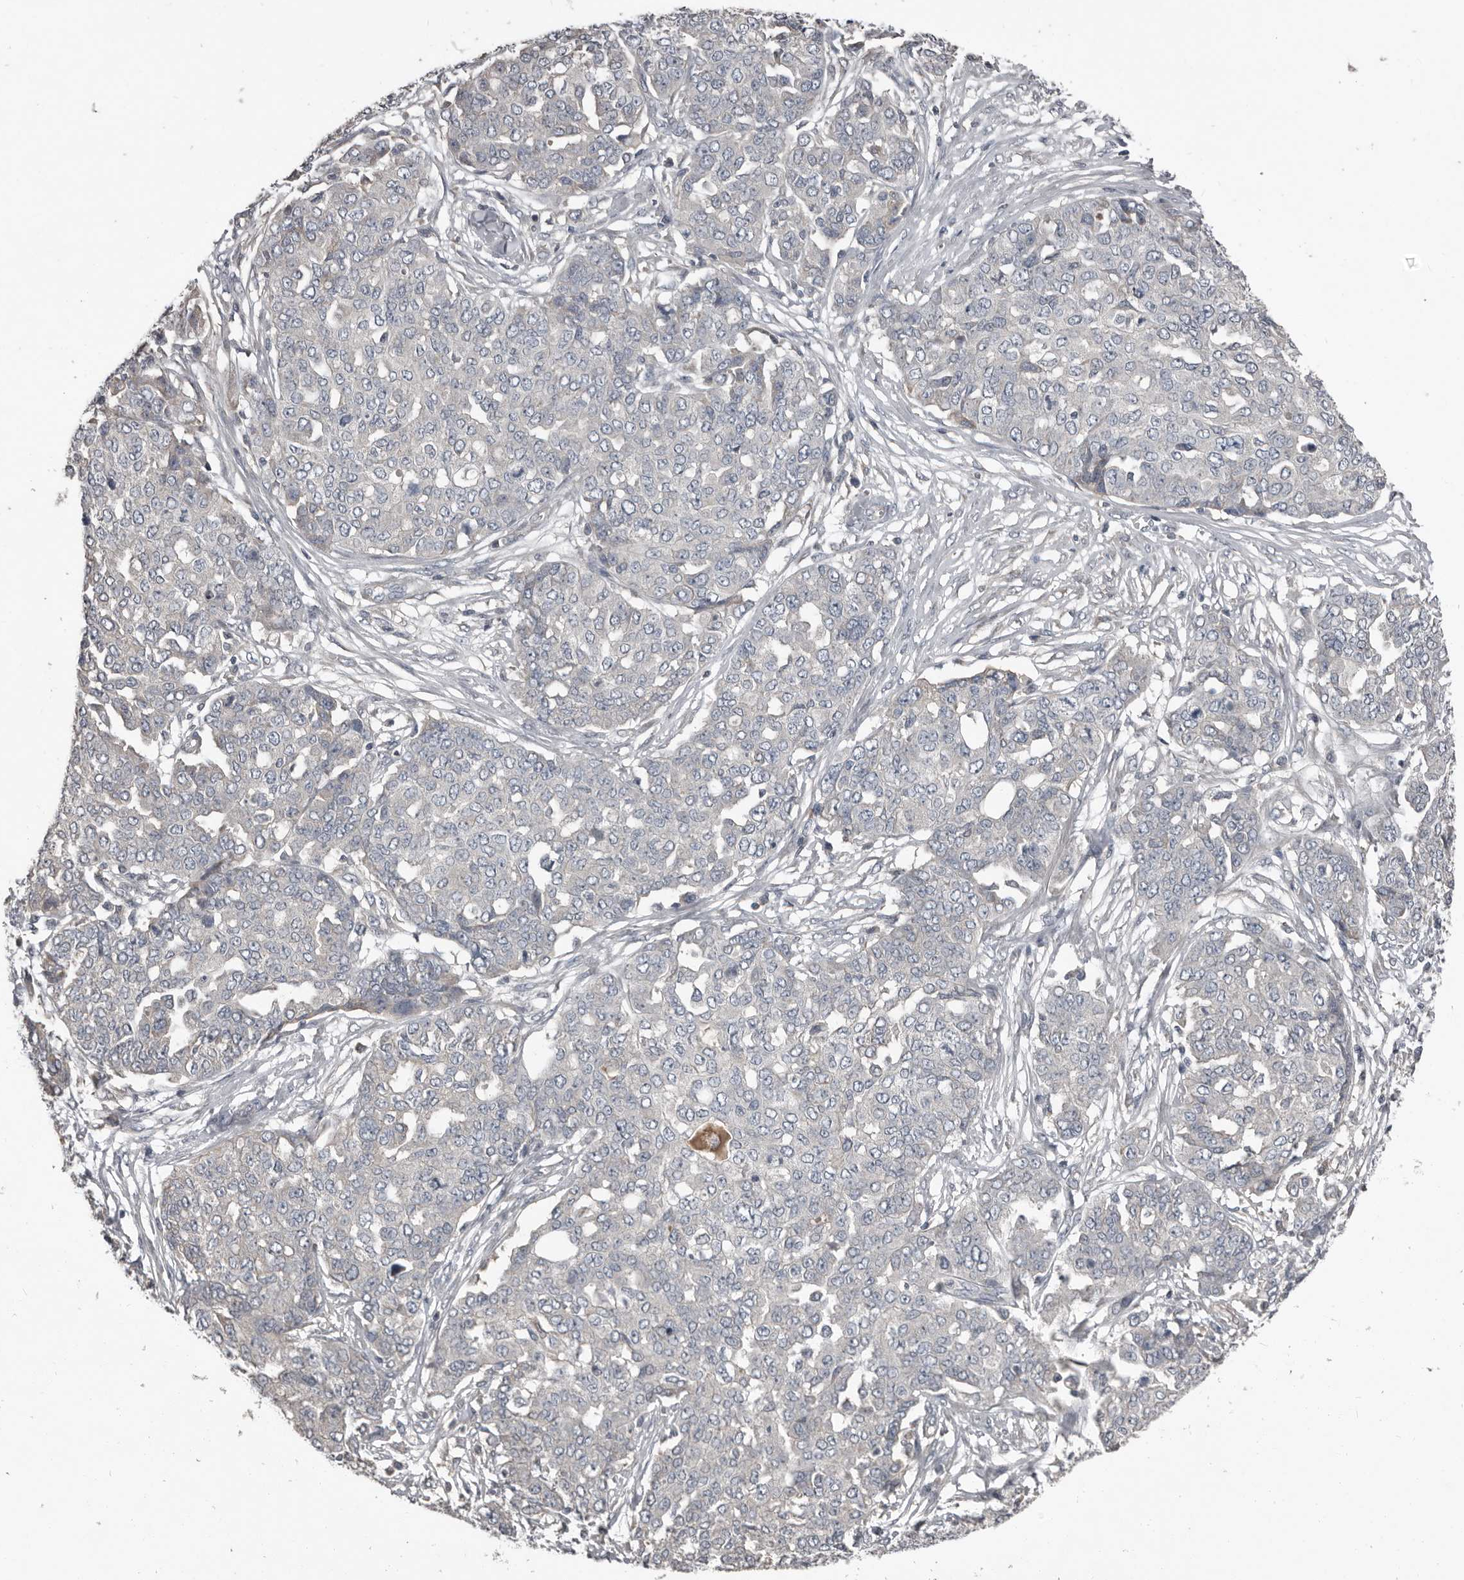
{"staining": {"intensity": "negative", "quantity": "none", "location": "none"}, "tissue": "ovarian cancer", "cell_type": "Tumor cells", "image_type": "cancer", "snomed": [{"axis": "morphology", "description": "Cystadenocarcinoma, serous, NOS"}, {"axis": "topography", "description": "Soft tissue"}, {"axis": "topography", "description": "Ovary"}], "caption": "The IHC image has no significant positivity in tumor cells of ovarian cancer tissue.", "gene": "CA6", "patient": {"sex": "female", "age": 57}}